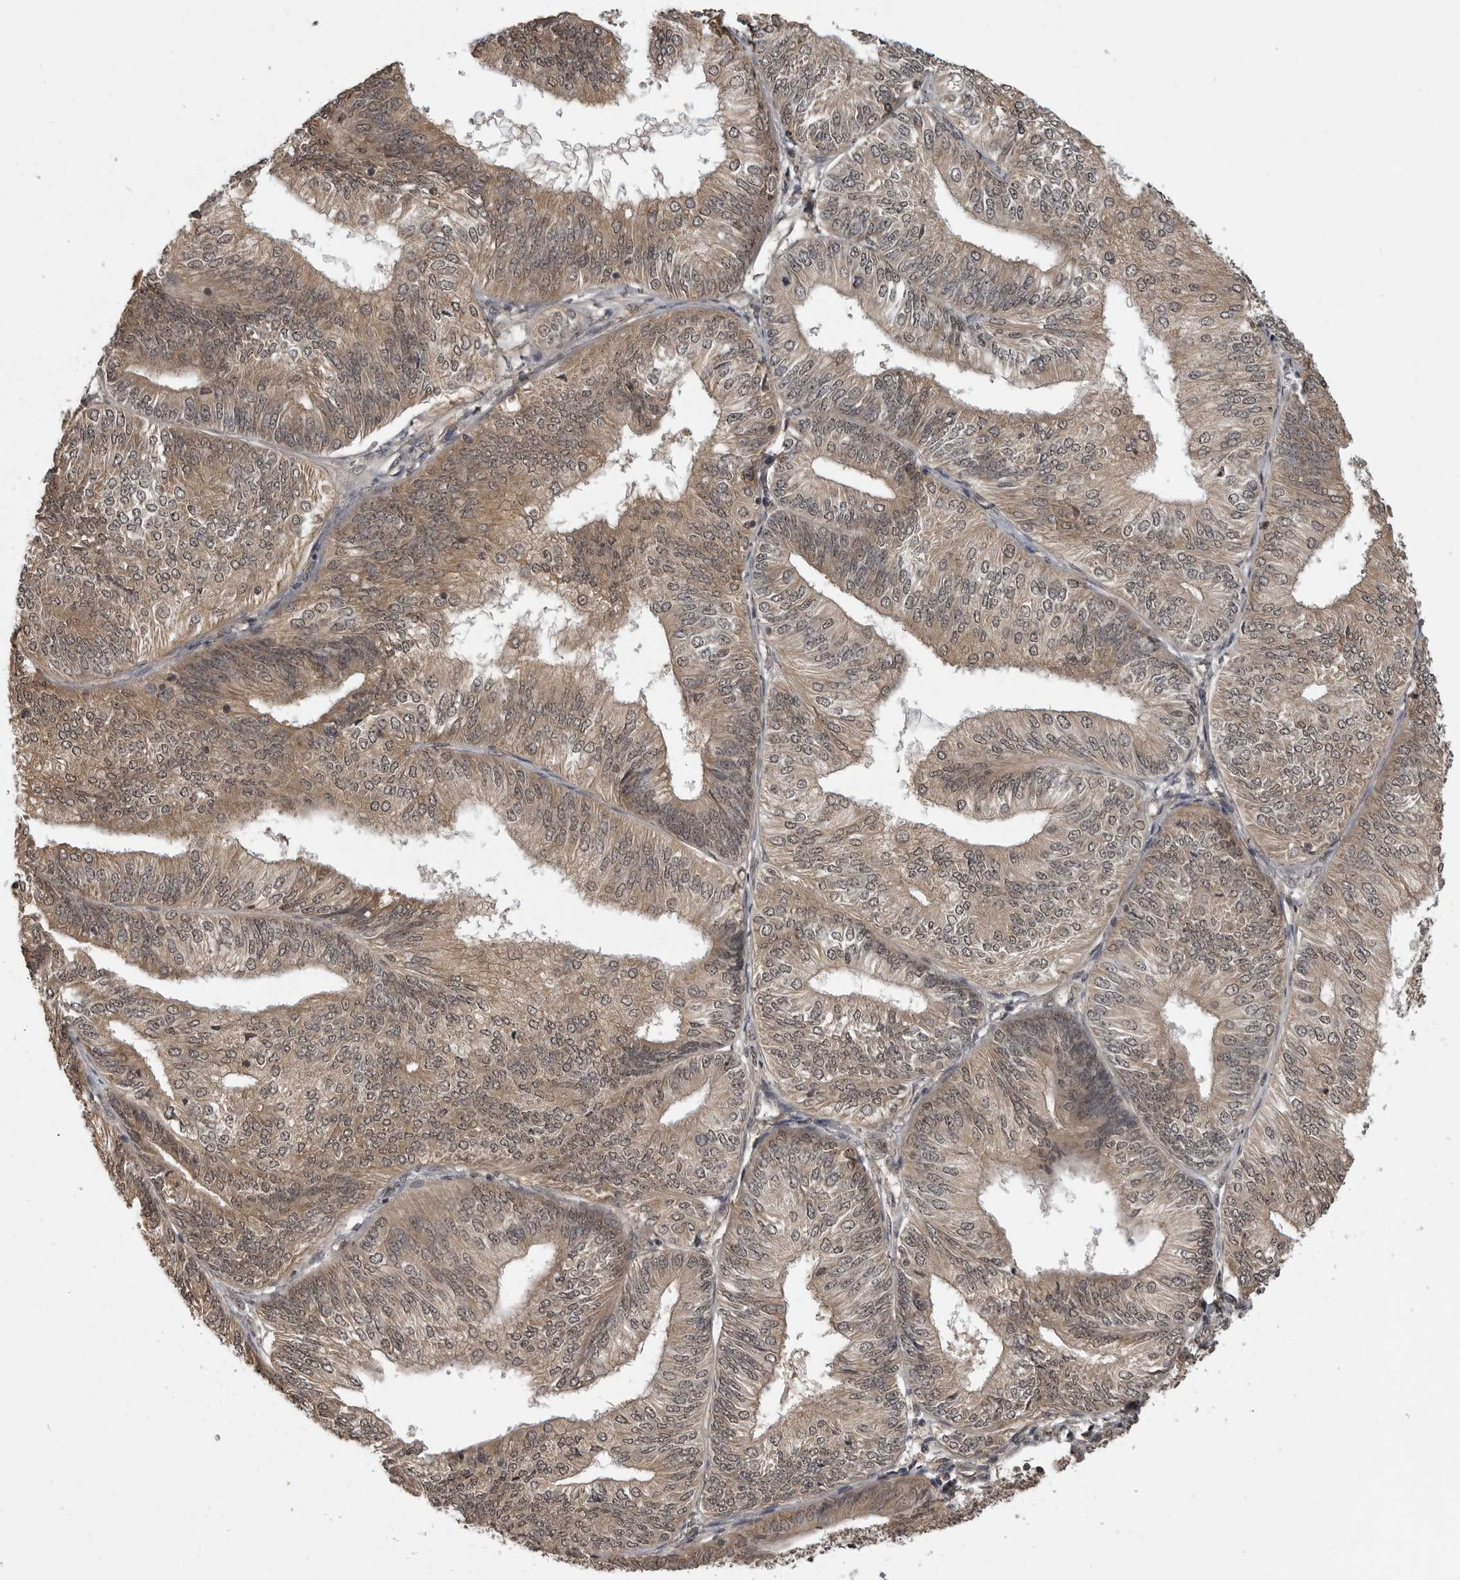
{"staining": {"intensity": "moderate", "quantity": "25%-75%", "location": "cytoplasmic/membranous,nuclear"}, "tissue": "endometrial cancer", "cell_type": "Tumor cells", "image_type": "cancer", "snomed": [{"axis": "morphology", "description": "Adenocarcinoma, NOS"}, {"axis": "topography", "description": "Endometrium"}], "caption": "This is a histology image of immunohistochemistry staining of endometrial cancer, which shows moderate positivity in the cytoplasmic/membranous and nuclear of tumor cells.", "gene": "IL24", "patient": {"sex": "female", "age": 58}}